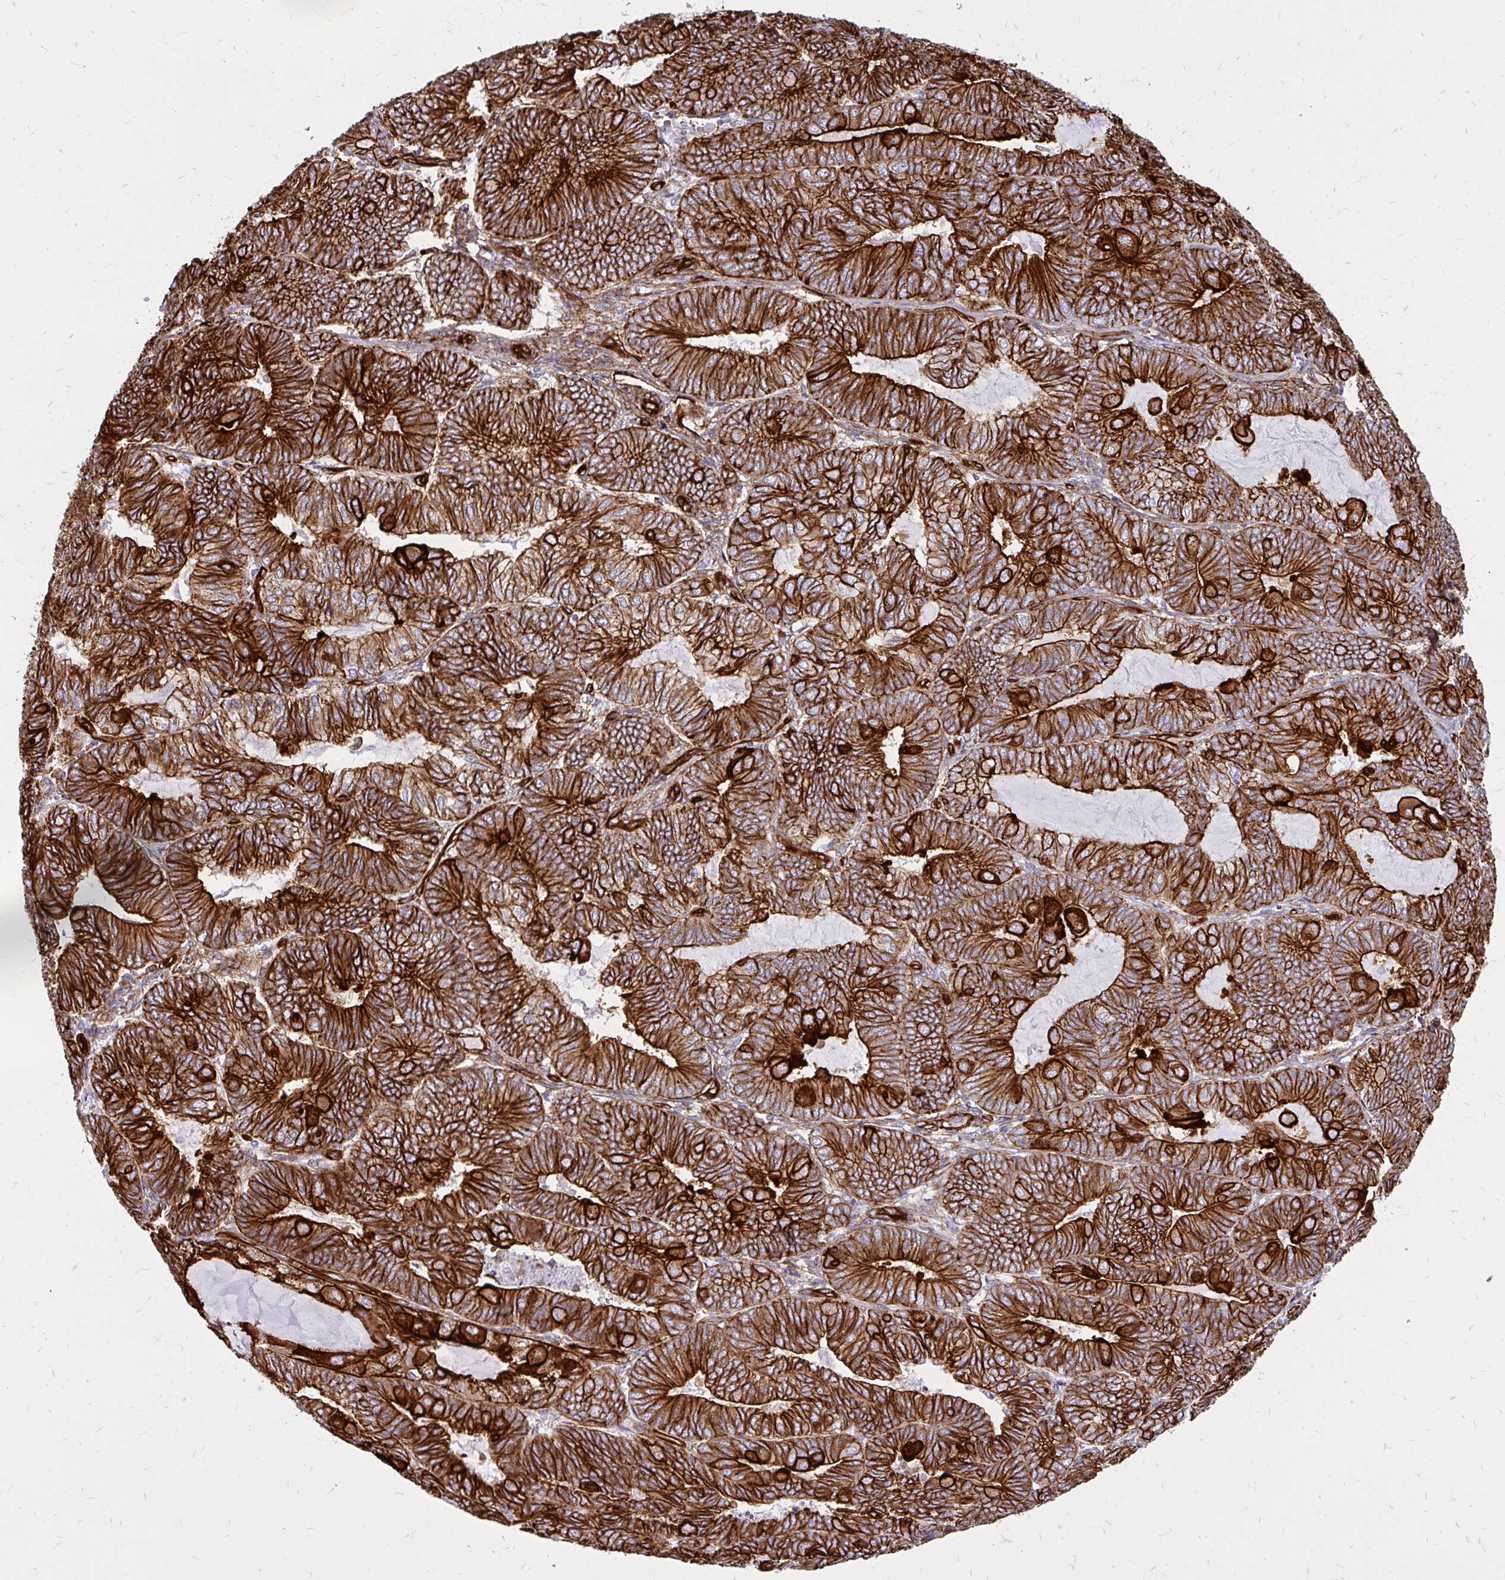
{"staining": {"intensity": "strong", "quantity": ">75%", "location": "cytoplasmic/membranous"}, "tissue": "endometrial cancer", "cell_type": "Tumor cells", "image_type": "cancer", "snomed": [{"axis": "morphology", "description": "Adenocarcinoma, NOS"}, {"axis": "topography", "description": "Endometrium"}], "caption": "Adenocarcinoma (endometrial) was stained to show a protein in brown. There is high levels of strong cytoplasmic/membranous positivity in about >75% of tumor cells. (Brightfield microscopy of DAB IHC at high magnification).", "gene": "MAP1LC3B", "patient": {"sex": "female", "age": 81}}